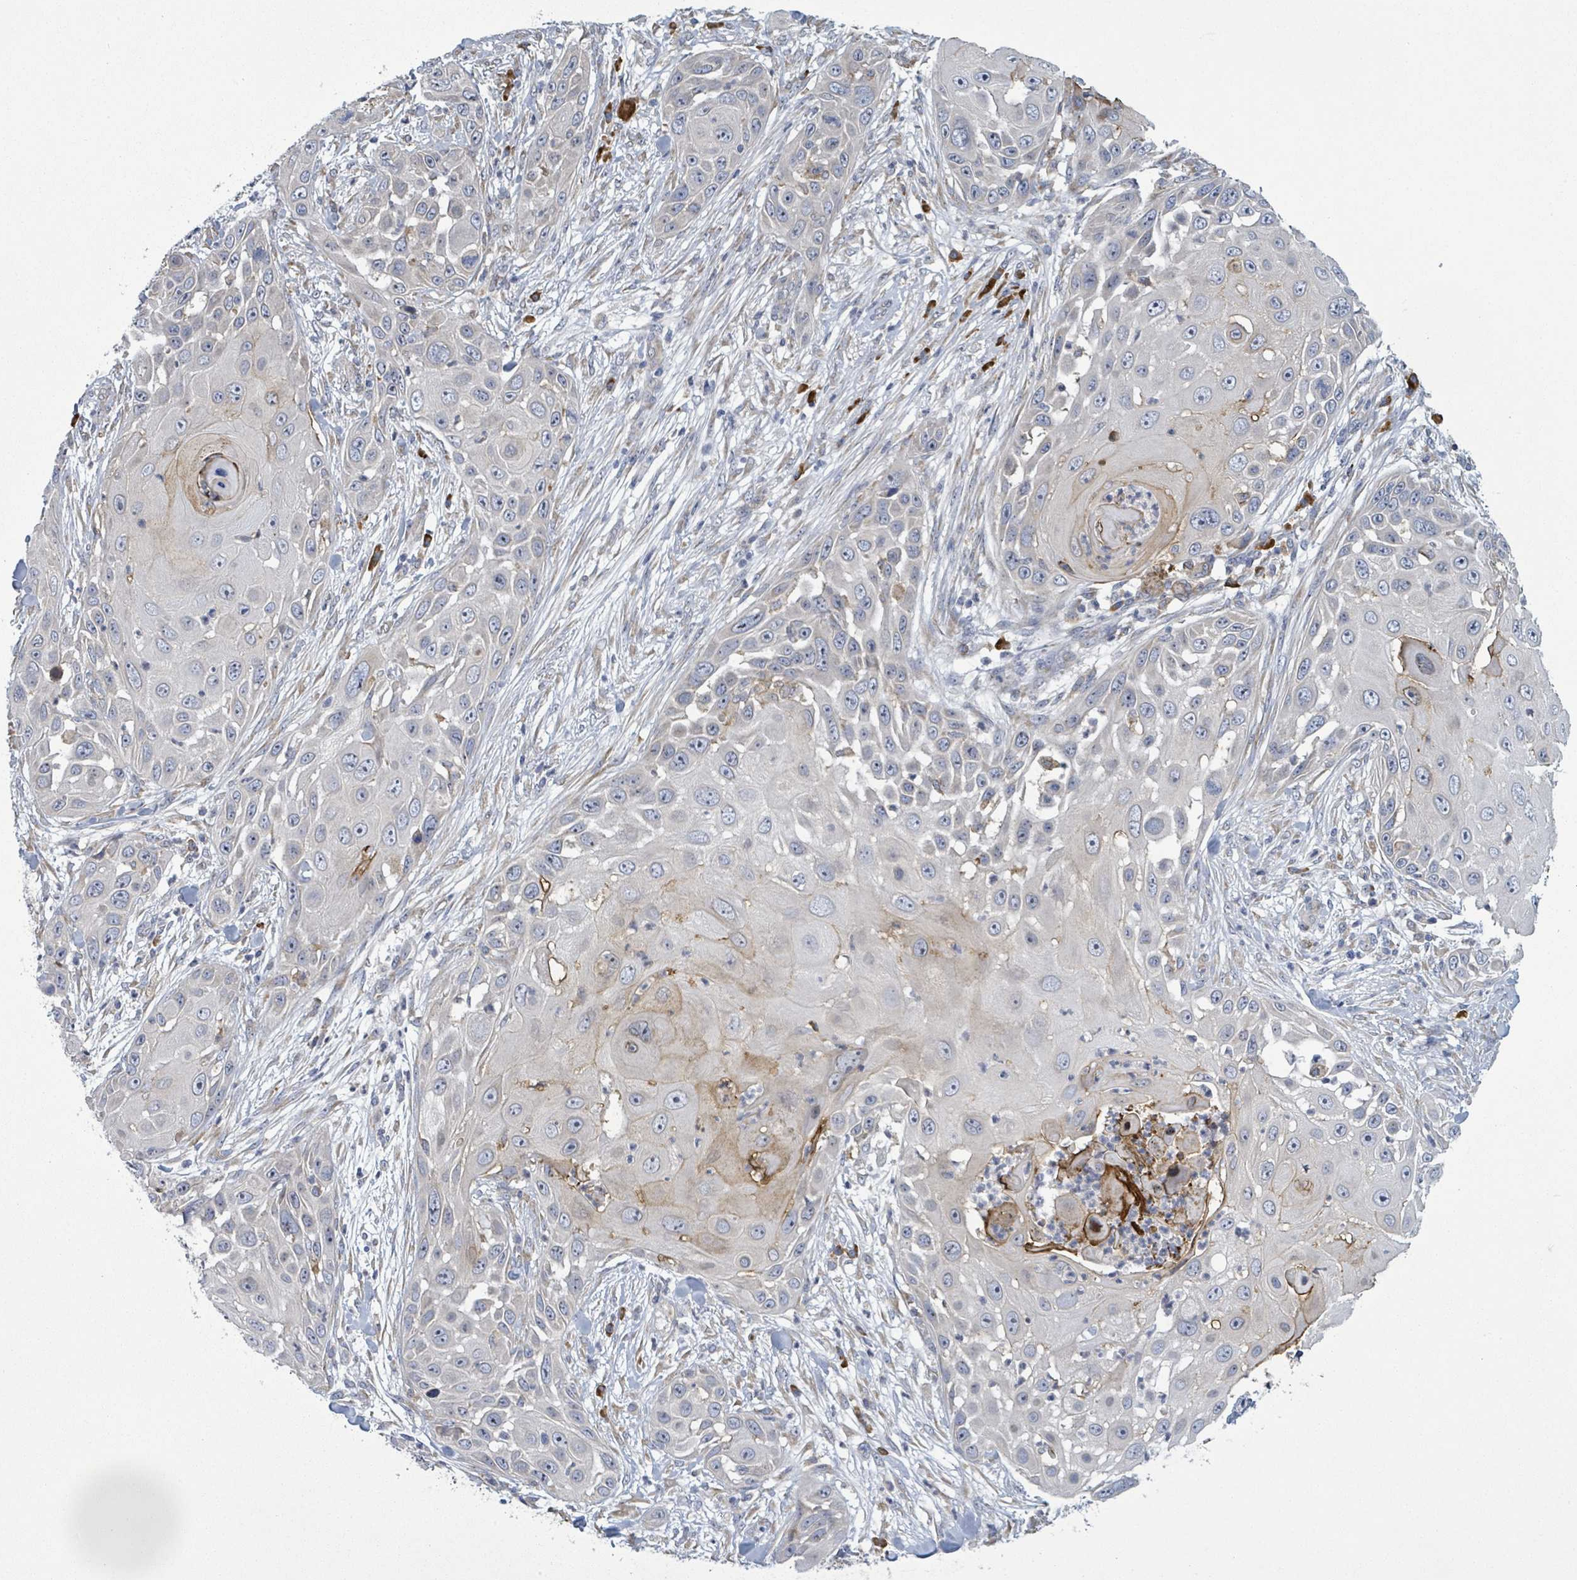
{"staining": {"intensity": "moderate", "quantity": "<25%", "location": "cytoplasmic/membranous"}, "tissue": "skin cancer", "cell_type": "Tumor cells", "image_type": "cancer", "snomed": [{"axis": "morphology", "description": "Squamous cell carcinoma, NOS"}, {"axis": "topography", "description": "Skin"}], "caption": "Tumor cells display low levels of moderate cytoplasmic/membranous staining in about <25% of cells in human skin cancer. (DAB = brown stain, brightfield microscopy at high magnification).", "gene": "ATP13A1", "patient": {"sex": "female", "age": 44}}